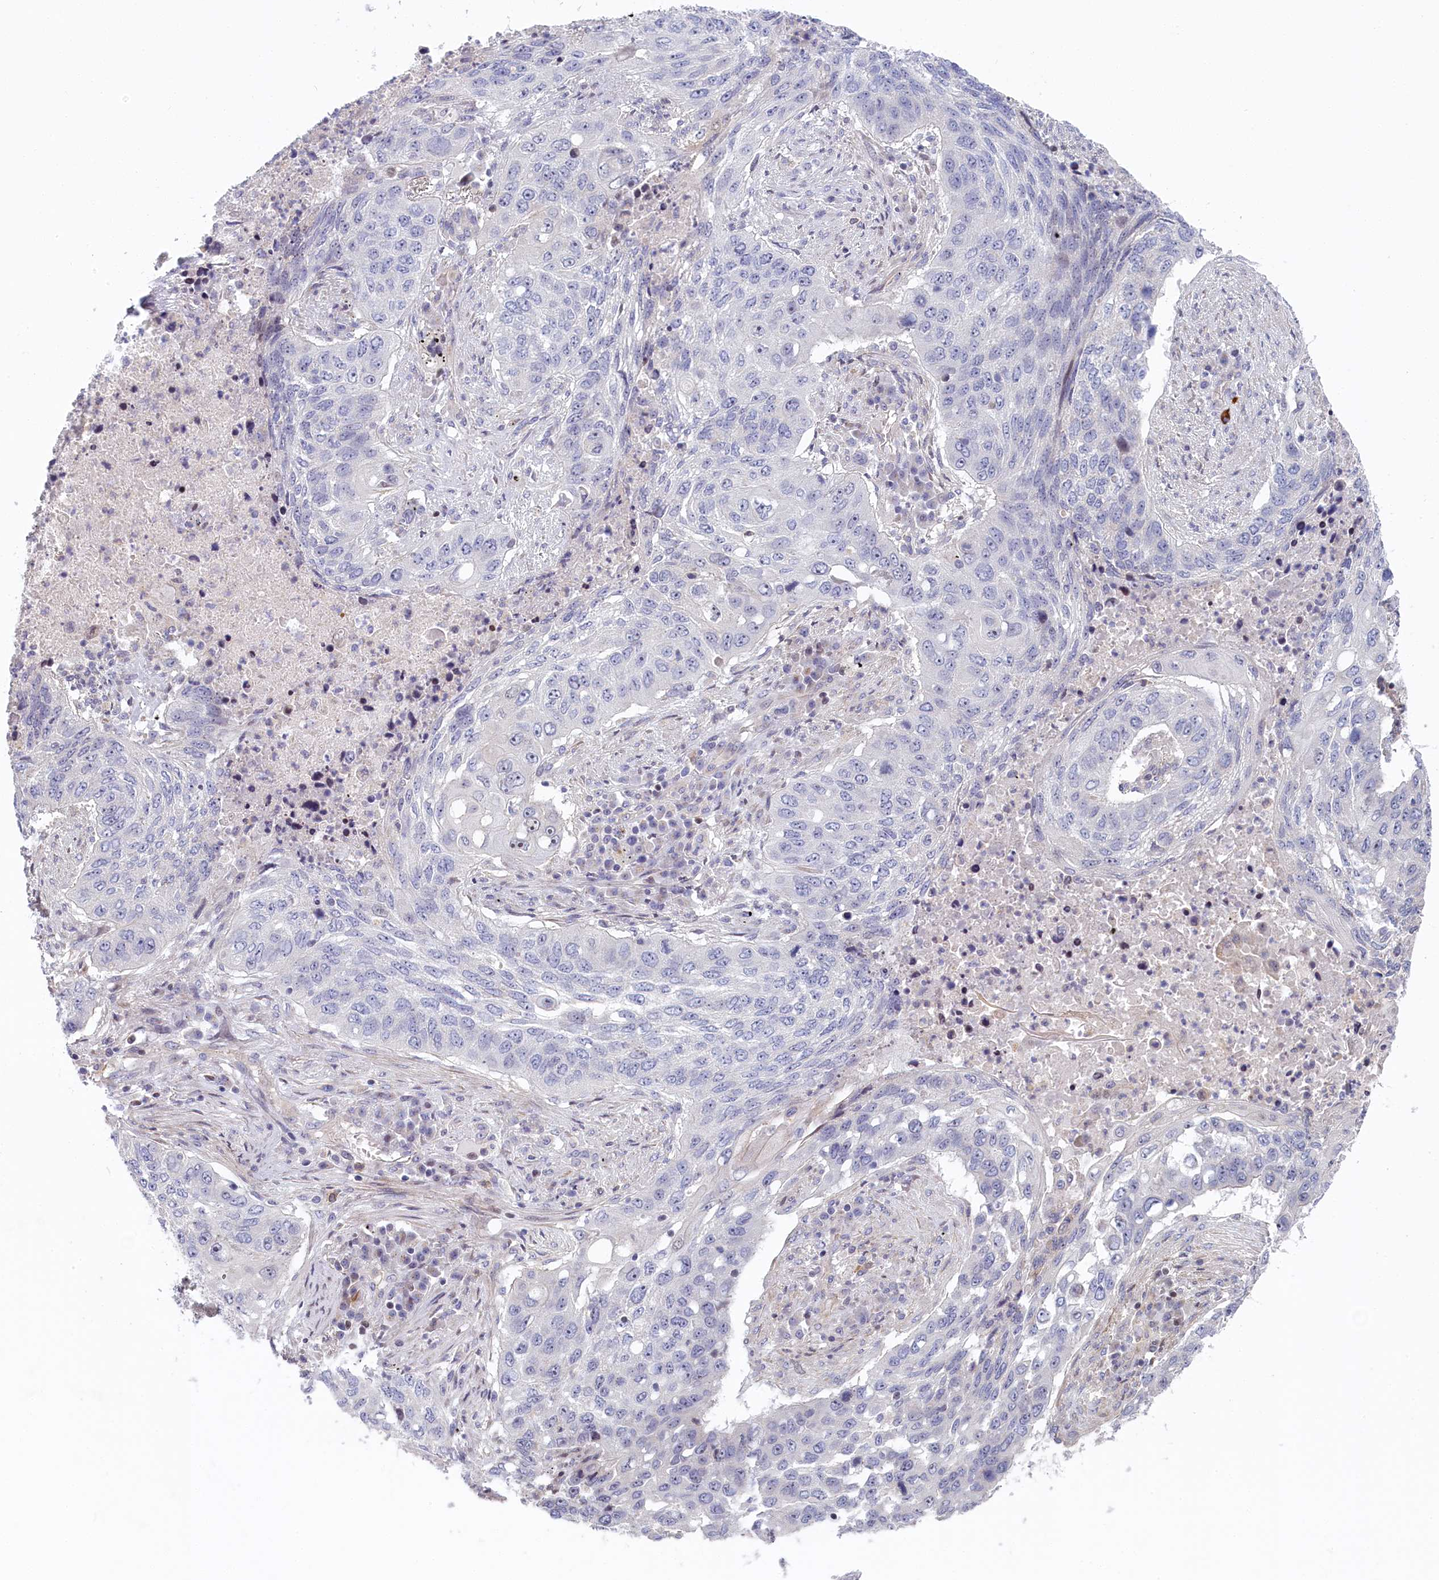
{"staining": {"intensity": "negative", "quantity": "none", "location": "none"}, "tissue": "lung cancer", "cell_type": "Tumor cells", "image_type": "cancer", "snomed": [{"axis": "morphology", "description": "Squamous cell carcinoma, NOS"}, {"axis": "topography", "description": "Lung"}], "caption": "The micrograph shows no staining of tumor cells in squamous cell carcinoma (lung).", "gene": "INTS4", "patient": {"sex": "female", "age": 63}}